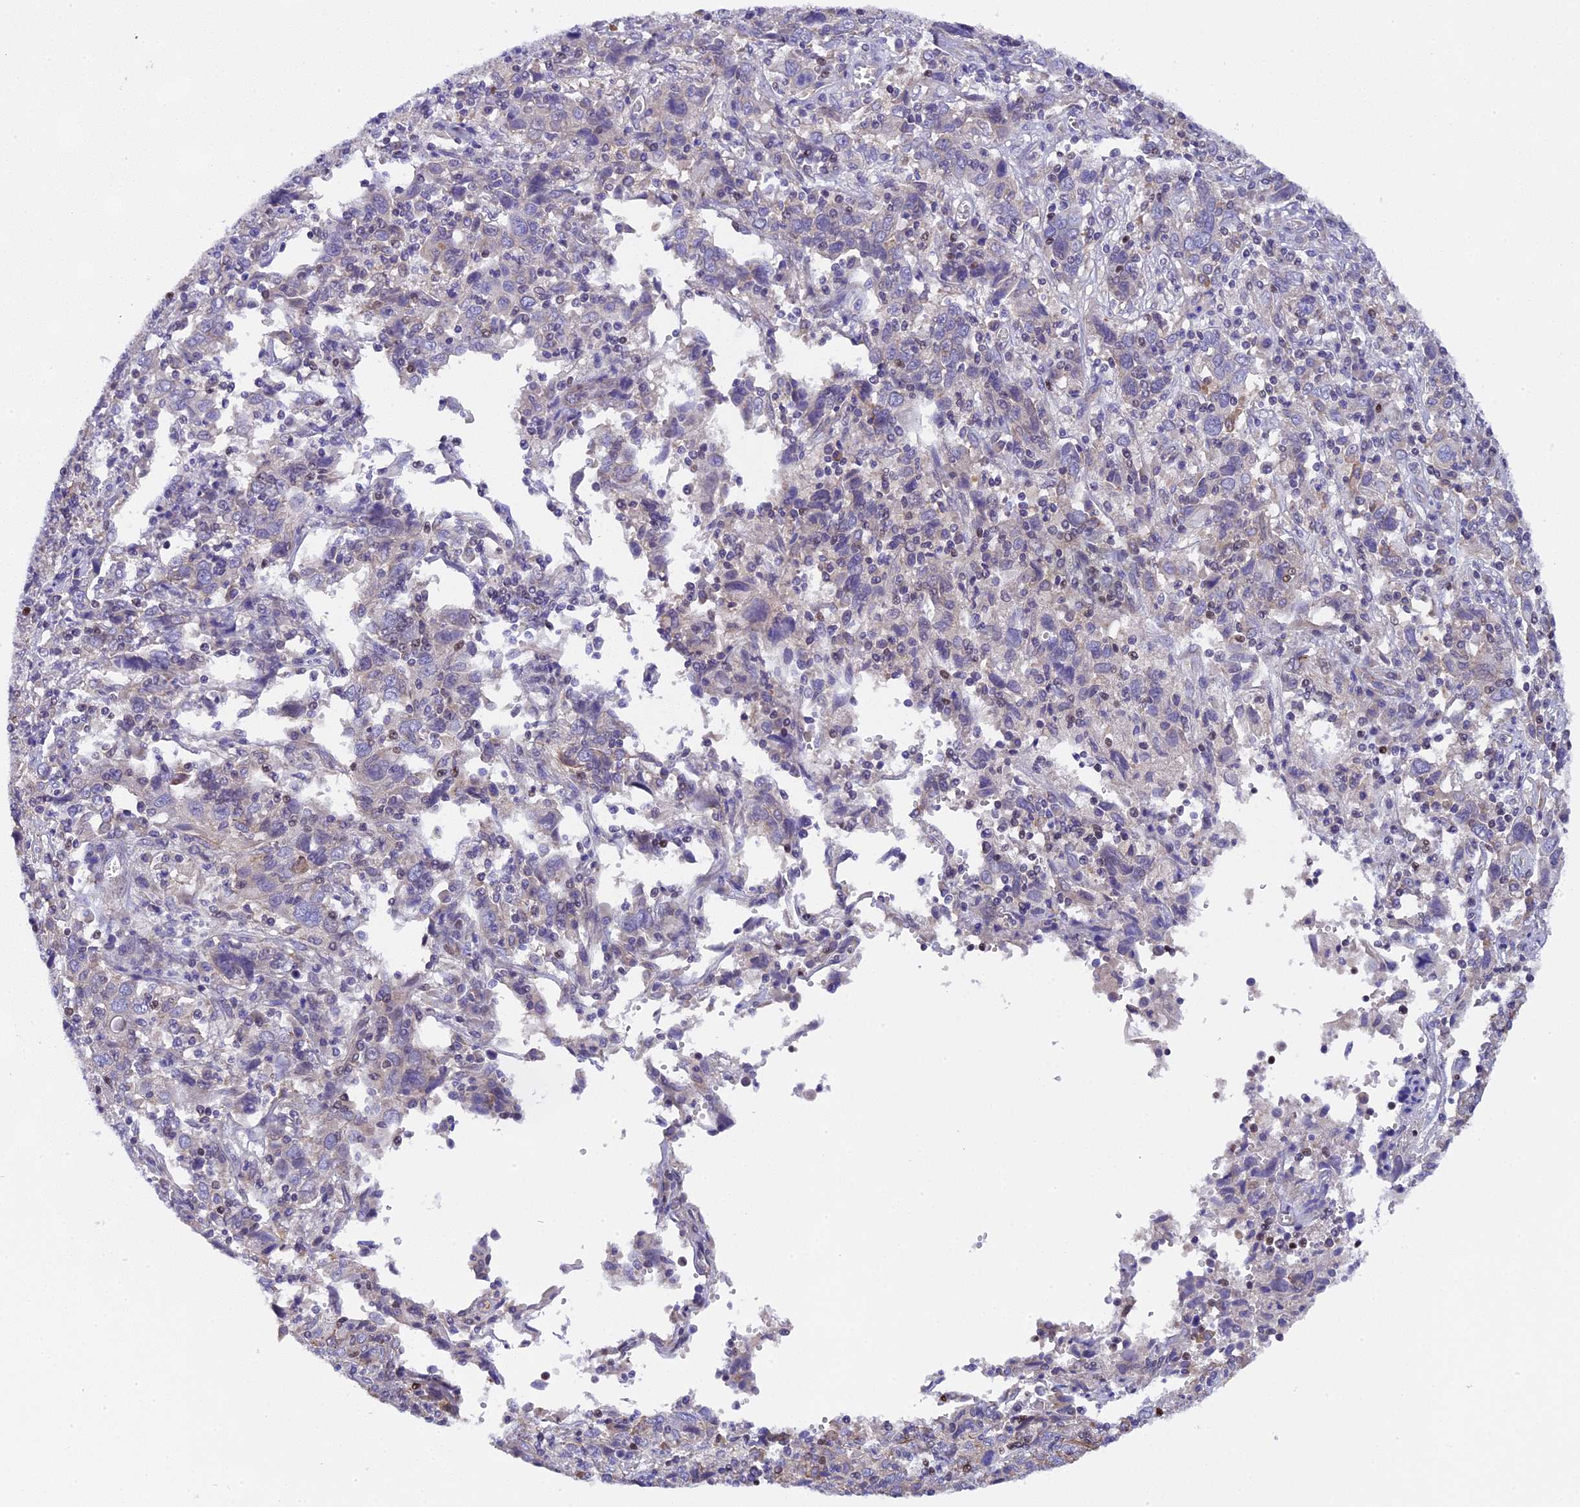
{"staining": {"intensity": "negative", "quantity": "none", "location": "none"}, "tissue": "cervical cancer", "cell_type": "Tumor cells", "image_type": "cancer", "snomed": [{"axis": "morphology", "description": "Squamous cell carcinoma, NOS"}, {"axis": "topography", "description": "Cervix"}], "caption": "IHC micrograph of squamous cell carcinoma (cervical) stained for a protein (brown), which demonstrates no staining in tumor cells.", "gene": "SP4", "patient": {"sex": "female", "age": 46}}